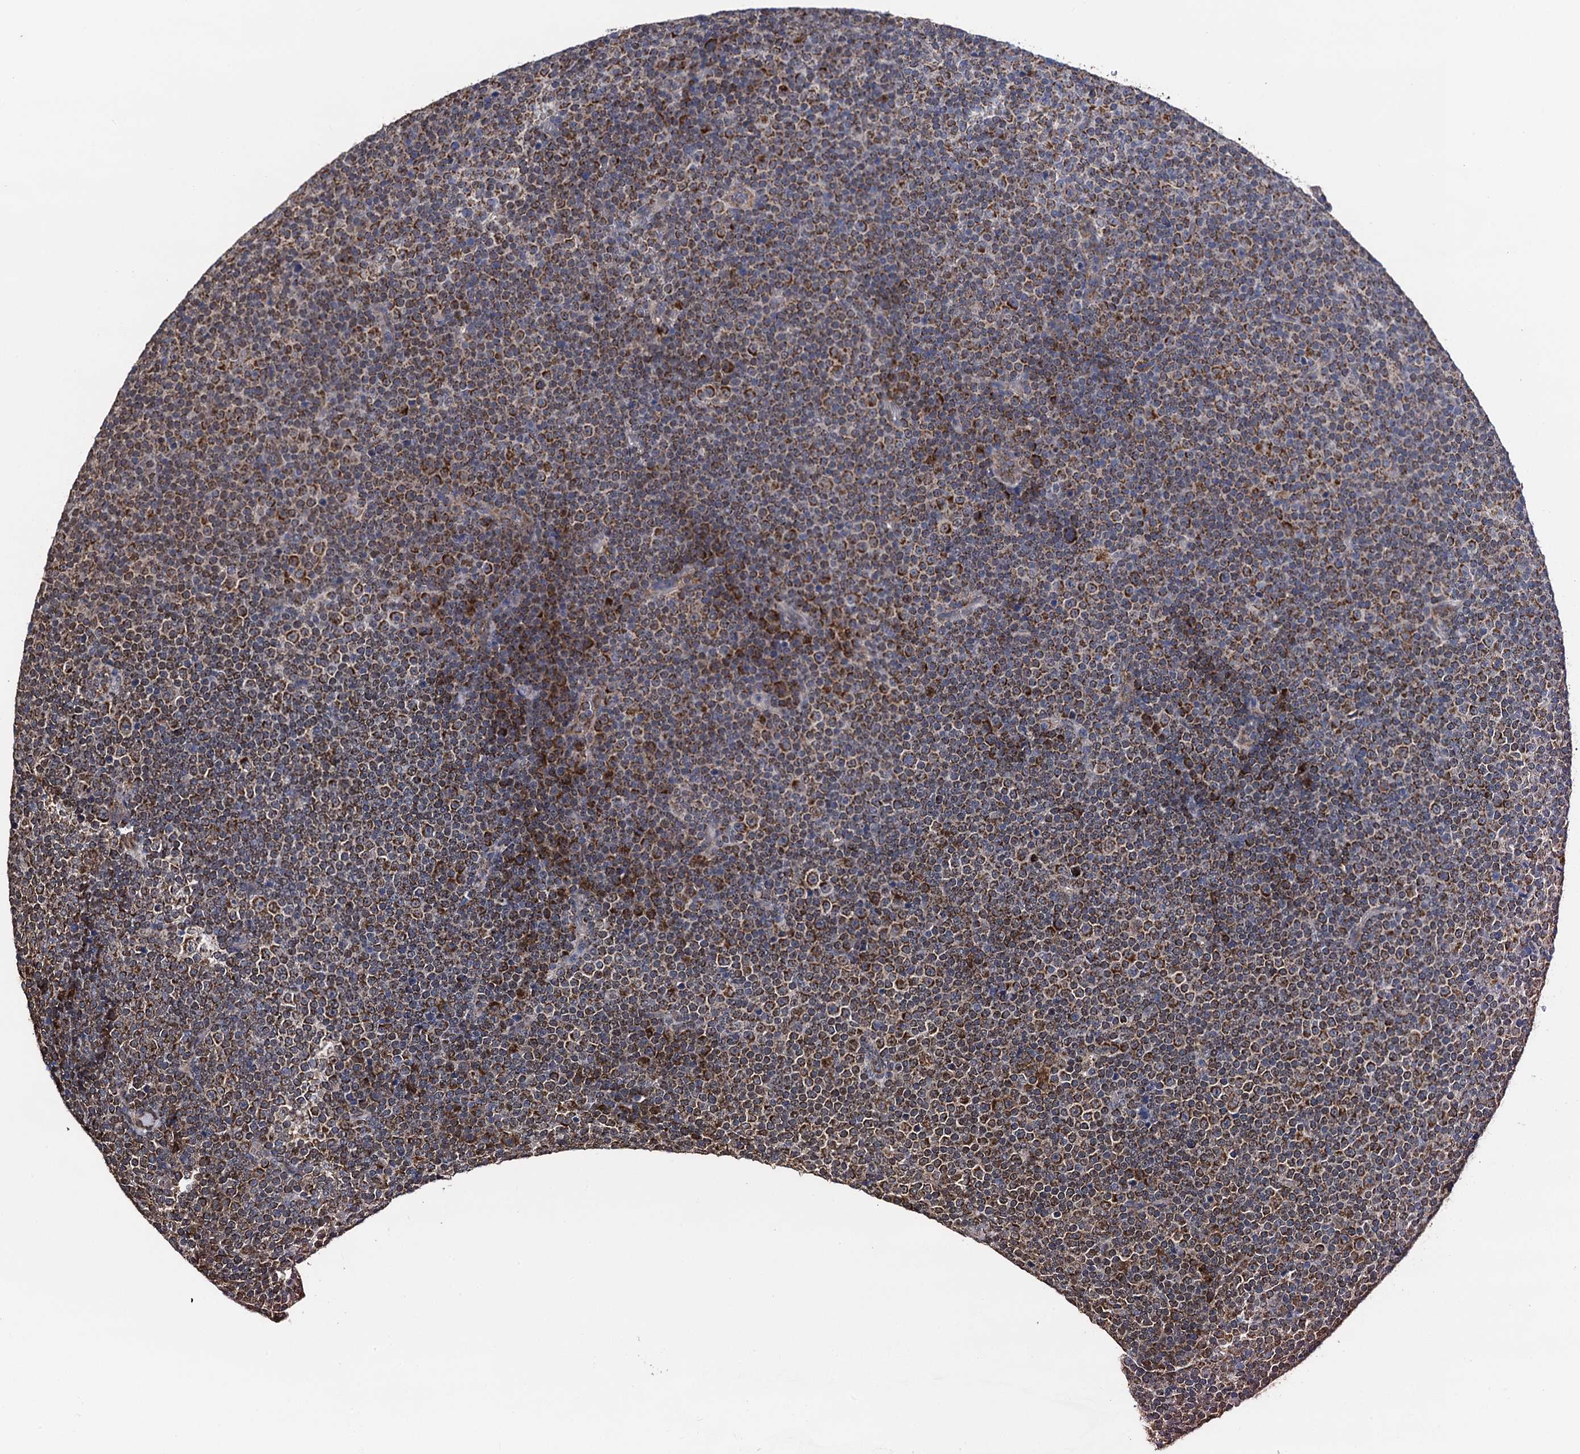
{"staining": {"intensity": "moderate", "quantity": ">75%", "location": "cytoplasmic/membranous"}, "tissue": "lymphoma", "cell_type": "Tumor cells", "image_type": "cancer", "snomed": [{"axis": "morphology", "description": "Malignant lymphoma, non-Hodgkin's type, Low grade"}, {"axis": "topography", "description": "Lymph node"}], "caption": "Immunohistochemistry photomicrograph of neoplastic tissue: malignant lymphoma, non-Hodgkin's type (low-grade) stained using immunohistochemistry exhibits medium levels of moderate protein expression localized specifically in the cytoplasmic/membranous of tumor cells, appearing as a cytoplasmic/membranous brown color.", "gene": "PTCD3", "patient": {"sex": "female", "age": 67}}